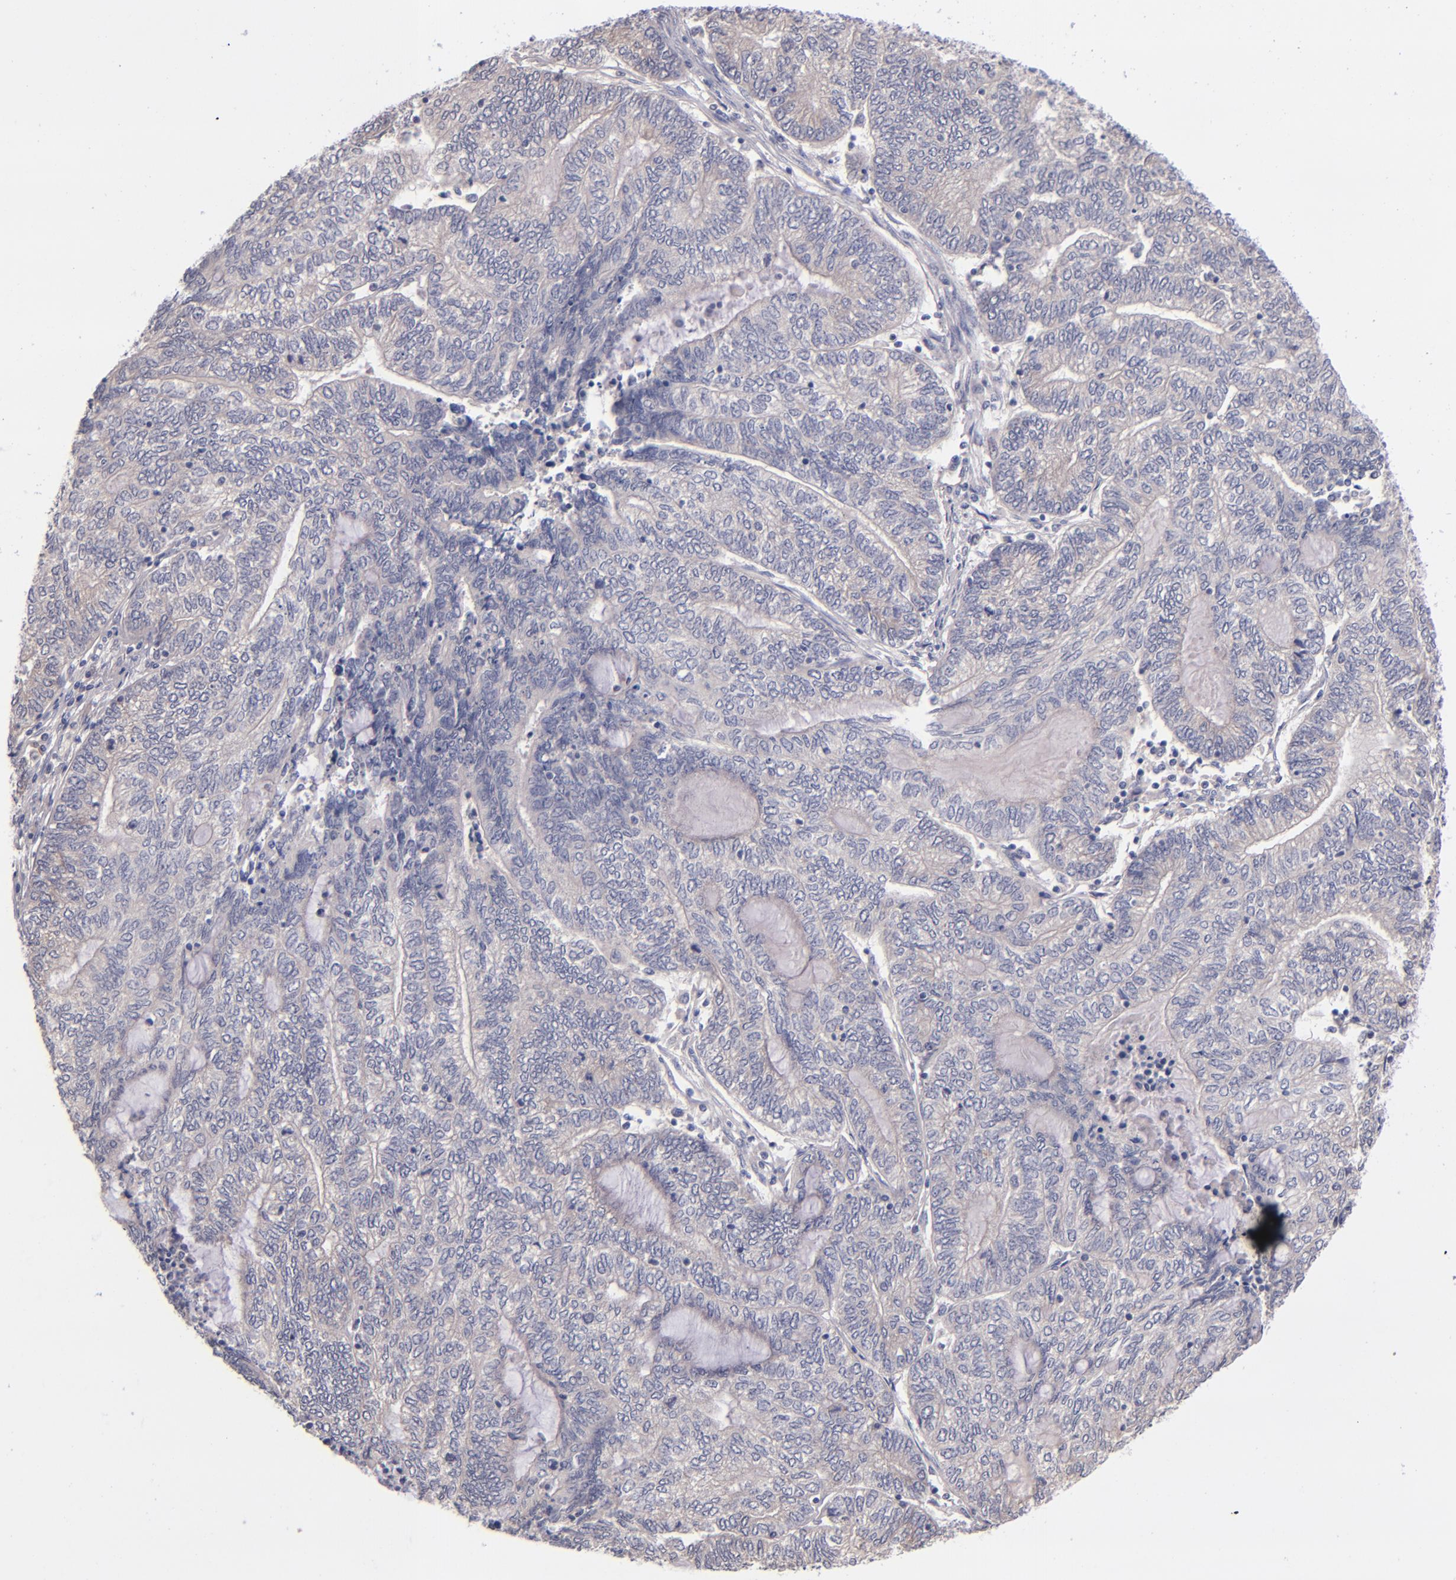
{"staining": {"intensity": "negative", "quantity": "none", "location": "none"}, "tissue": "endometrial cancer", "cell_type": "Tumor cells", "image_type": "cancer", "snomed": [{"axis": "morphology", "description": "Adenocarcinoma, NOS"}, {"axis": "topography", "description": "Uterus"}, {"axis": "topography", "description": "Endometrium"}], "caption": "A photomicrograph of endometrial cancer stained for a protein demonstrates no brown staining in tumor cells. (Immunohistochemistry, brightfield microscopy, high magnification).", "gene": "TSC2", "patient": {"sex": "female", "age": 70}}